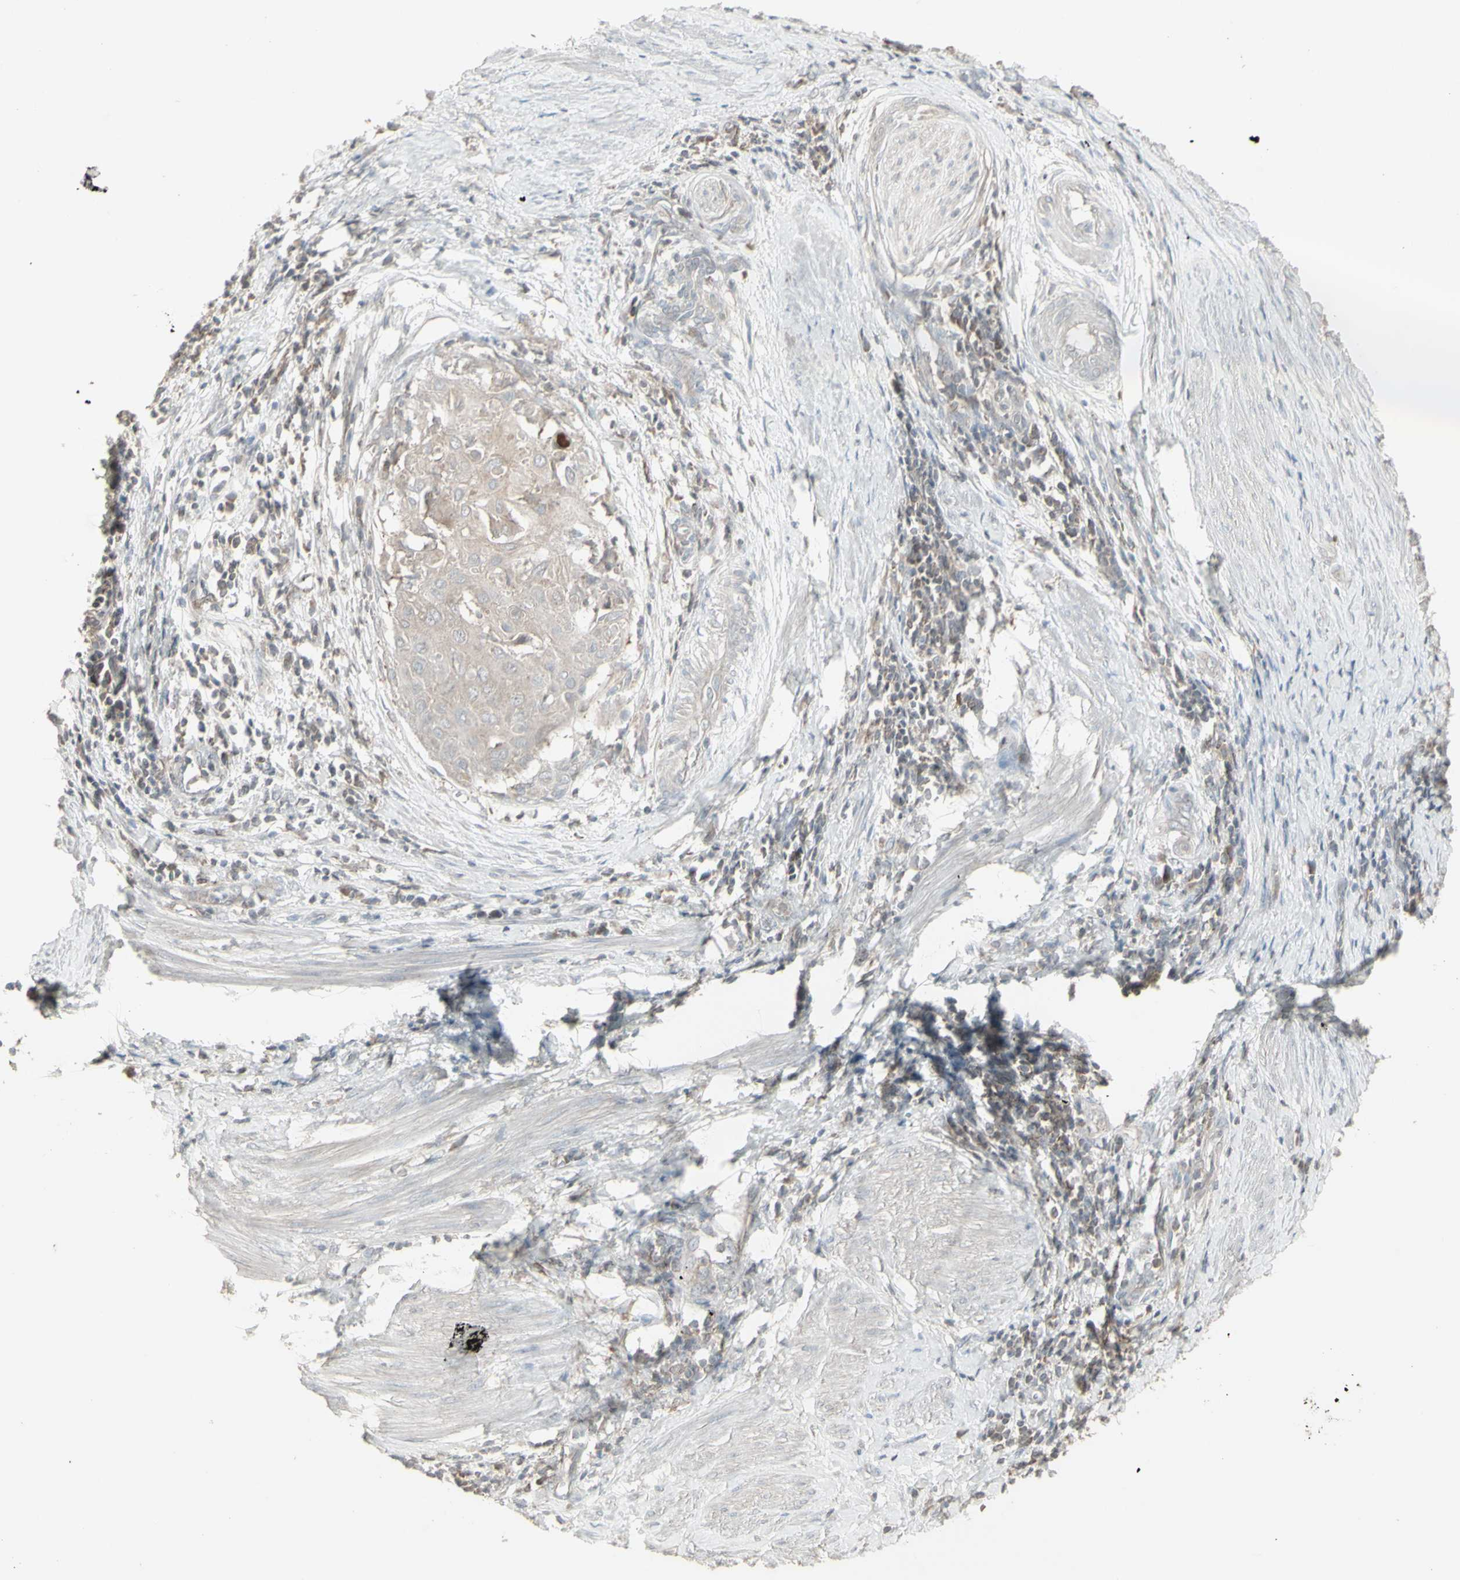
{"staining": {"intensity": "negative", "quantity": "none", "location": "none"}, "tissue": "cervical cancer", "cell_type": "Tumor cells", "image_type": "cancer", "snomed": [{"axis": "morphology", "description": "Squamous cell carcinoma, NOS"}, {"axis": "topography", "description": "Cervix"}], "caption": "A photomicrograph of human cervical cancer (squamous cell carcinoma) is negative for staining in tumor cells. (Stains: DAB IHC with hematoxylin counter stain, Microscopy: brightfield microscopy at high magnification).", "gene": "CSK", "patient": {"sex": "female", "age": 39}}